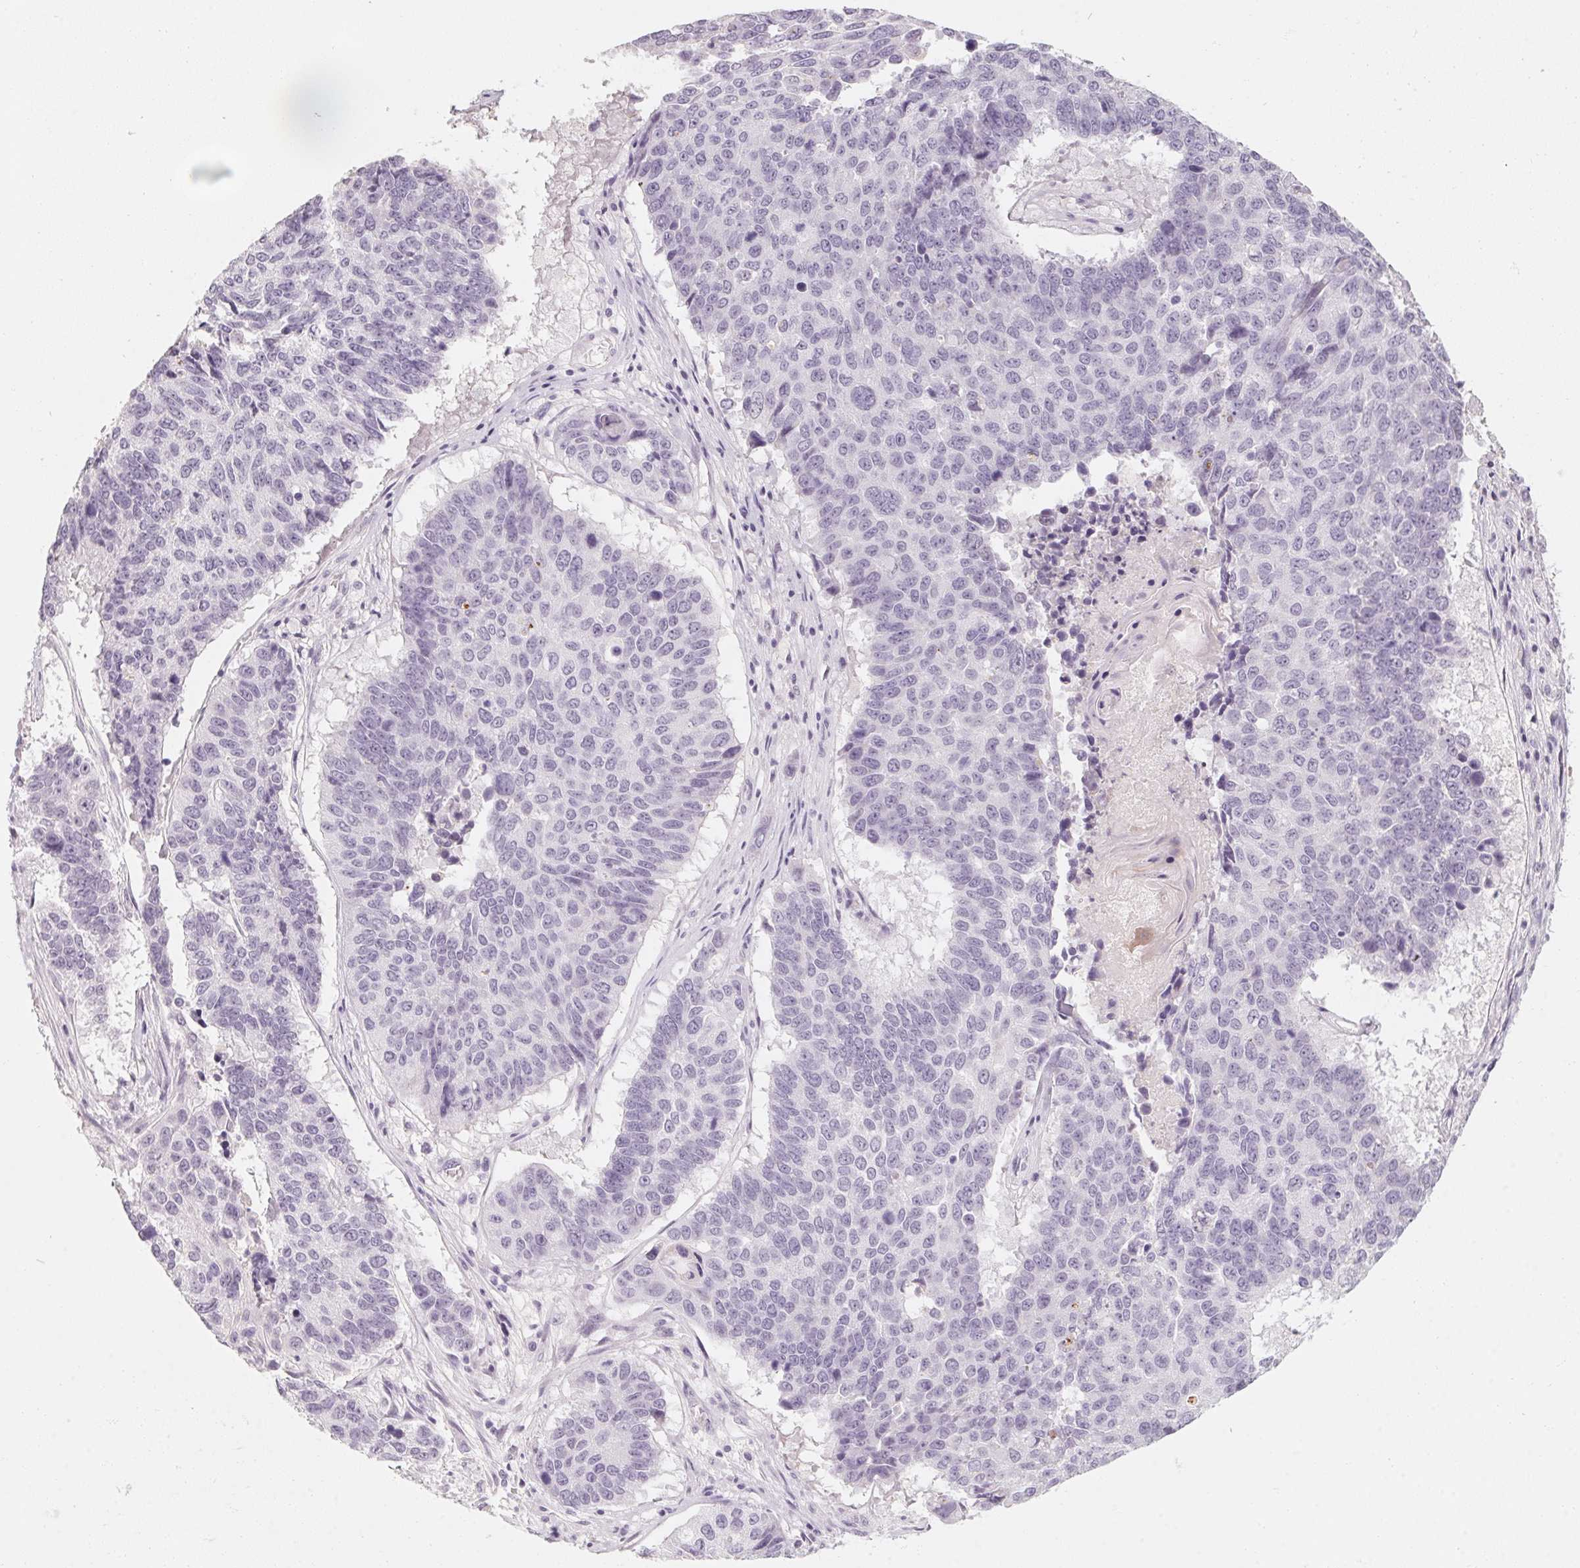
{"staining": {"intensity": "negative", "quantity": "none", "location": "none"}, "tissue": "lung cancer", "cell_type": "Tumor cells", "image_type": "cancer", "snomed": [{"axis": "morphology", "description": "Squamous cell carcinoma, NOS"}, {"axis": "topography", "description": "Lung"}], "caption": "Human lung cancer (squamous cell carcinoma) stained for a protein using immunohistochemistry (IHC) shows no staining in tumor cells.", "gene": "CAPZA3", "patient": {"sex": "male", "age": 73}}